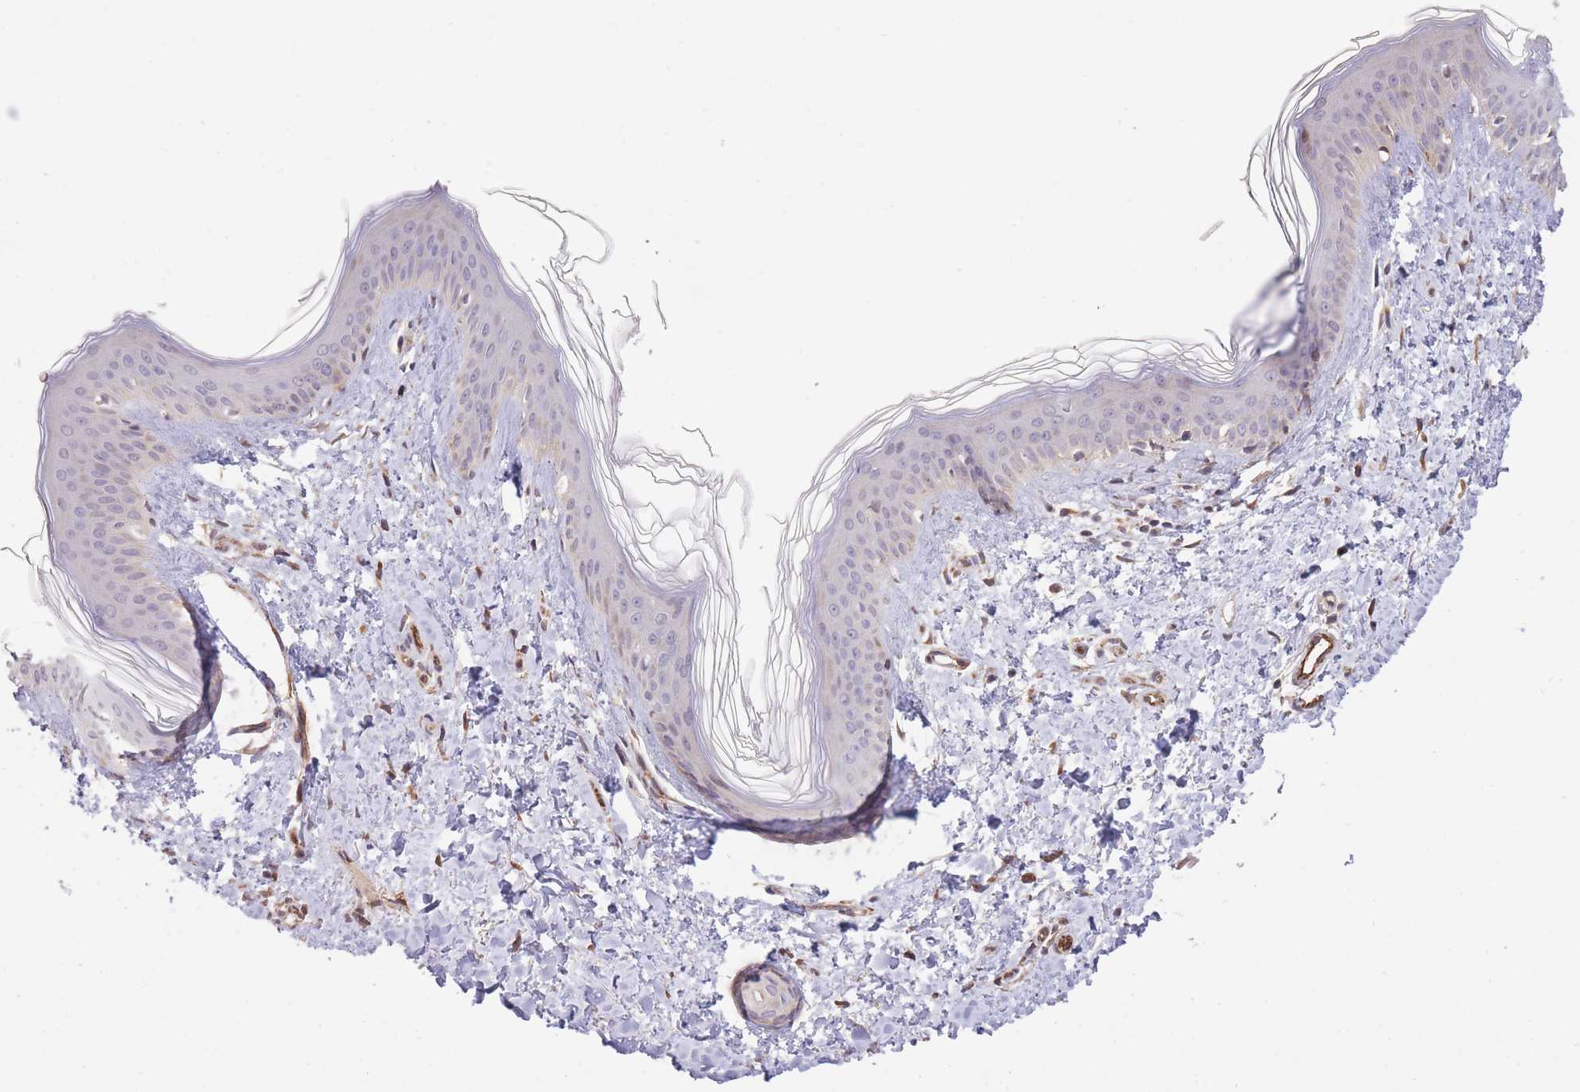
{"staining": {"intensity": "moderate", "quantity": ">75%", "location": "cytoplasmic/membranous"}, "tissue": "skin", "cell_type": "Fibroblasts", "image_type": "normal", "snomed": [{"axis": "morphology", "description": "Normal tissue, NOS"}, {"axis": "topography", "description": "Skin"}], "caption": "Skin stained with a brown dye reveals moderate cytoplasmic/membranous positive staining in about >75% of fibroblasts.", "gene": "CISH", "patient": {"sex": "female", "age": 41}}